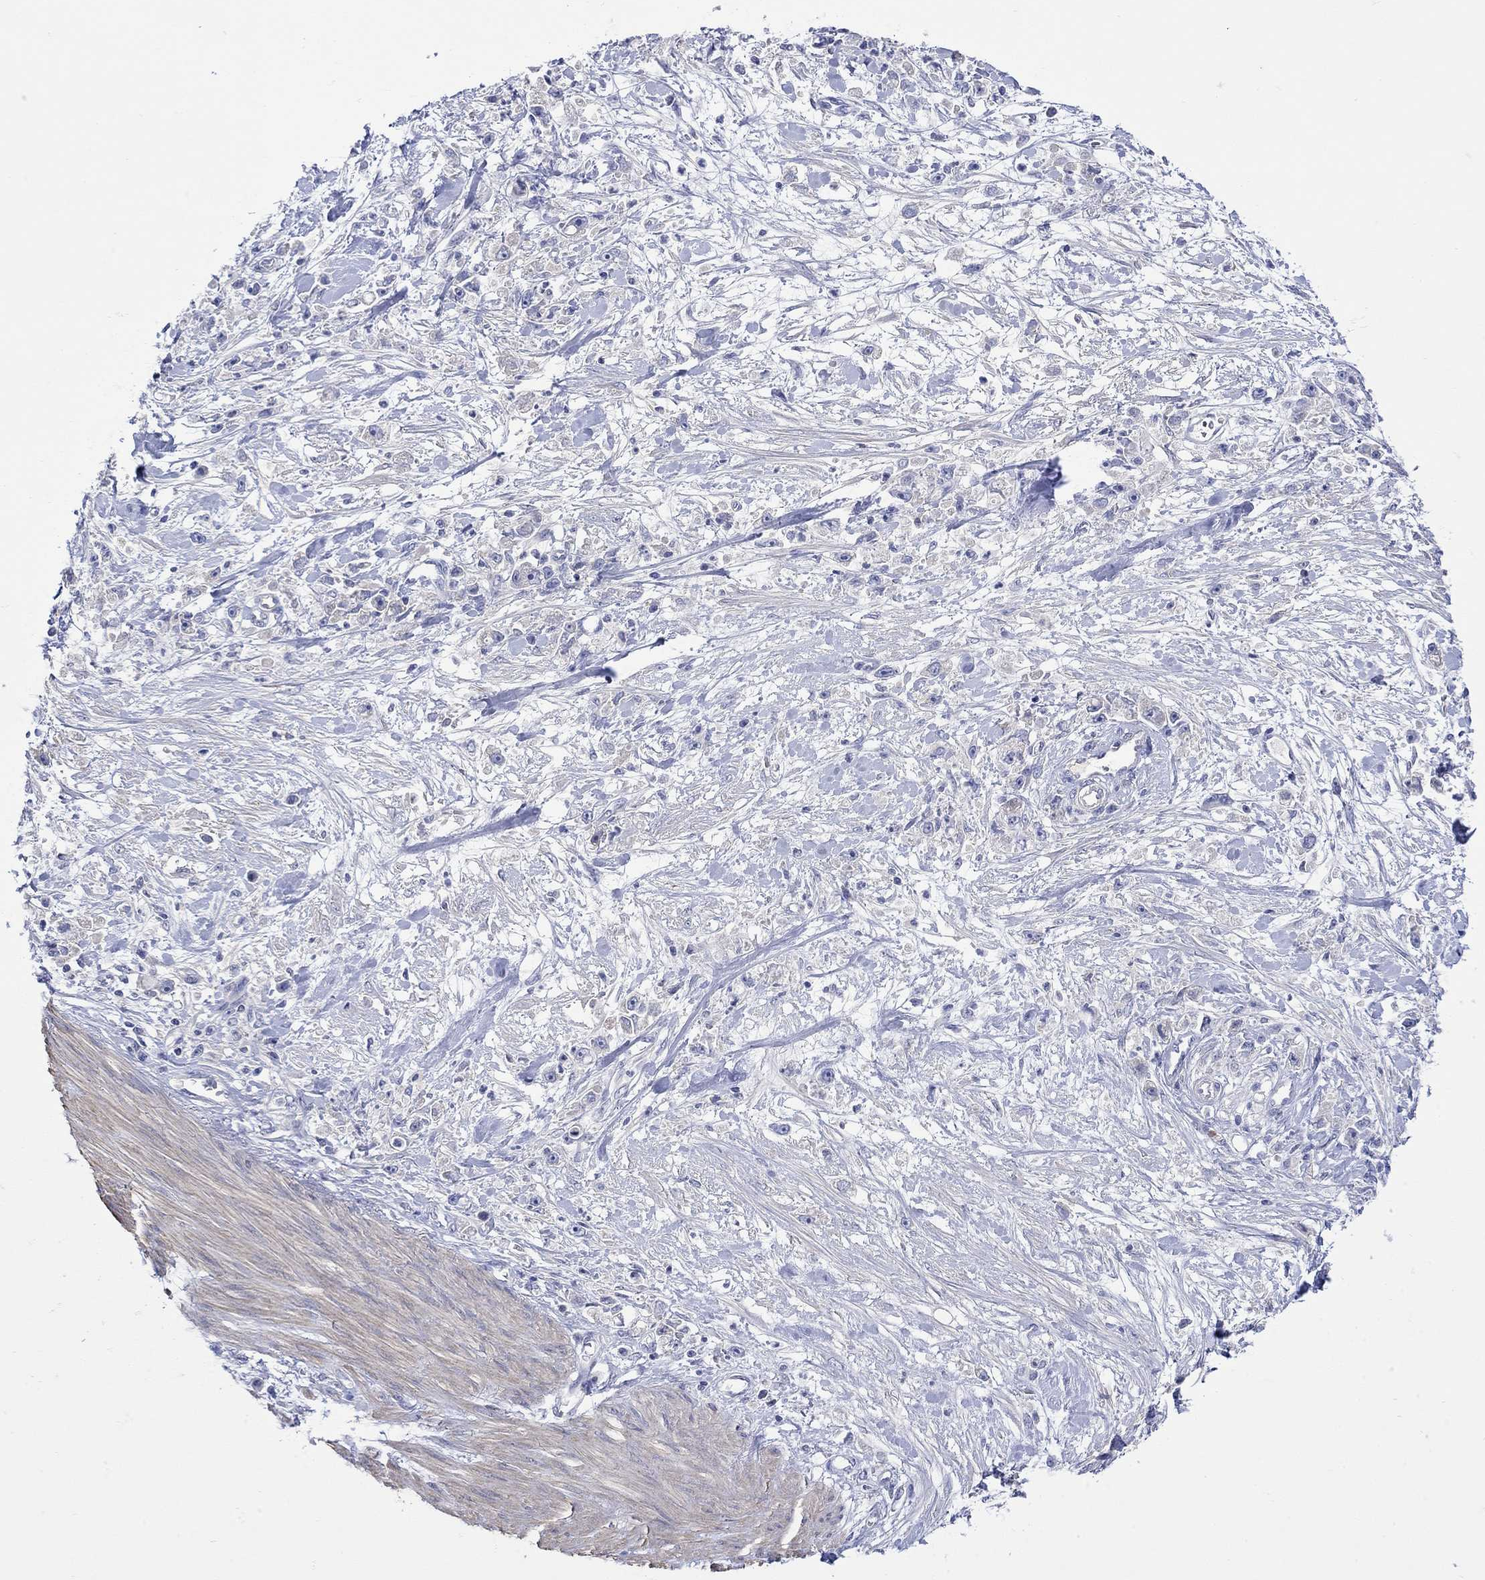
{"staining": {"intensity": "negative", "quantity": "none", "location": "none"}, "tissue": "stomach cancer", "cell_type": "Tumor cells", "image_type": "cancer", "snomed": [{"axis": "morphology", "description": "Adenocarcinoma, NOS"}, {"axis": "topography", "description": "Stomach"}], "caption": "A high-resolution histopathology image shows IHC staining of stomach adenocarcinoma, which reveals no significant staining in tumor cells.", "gene": "MSI1", "patient": {"sex": "female", "age": 59}}